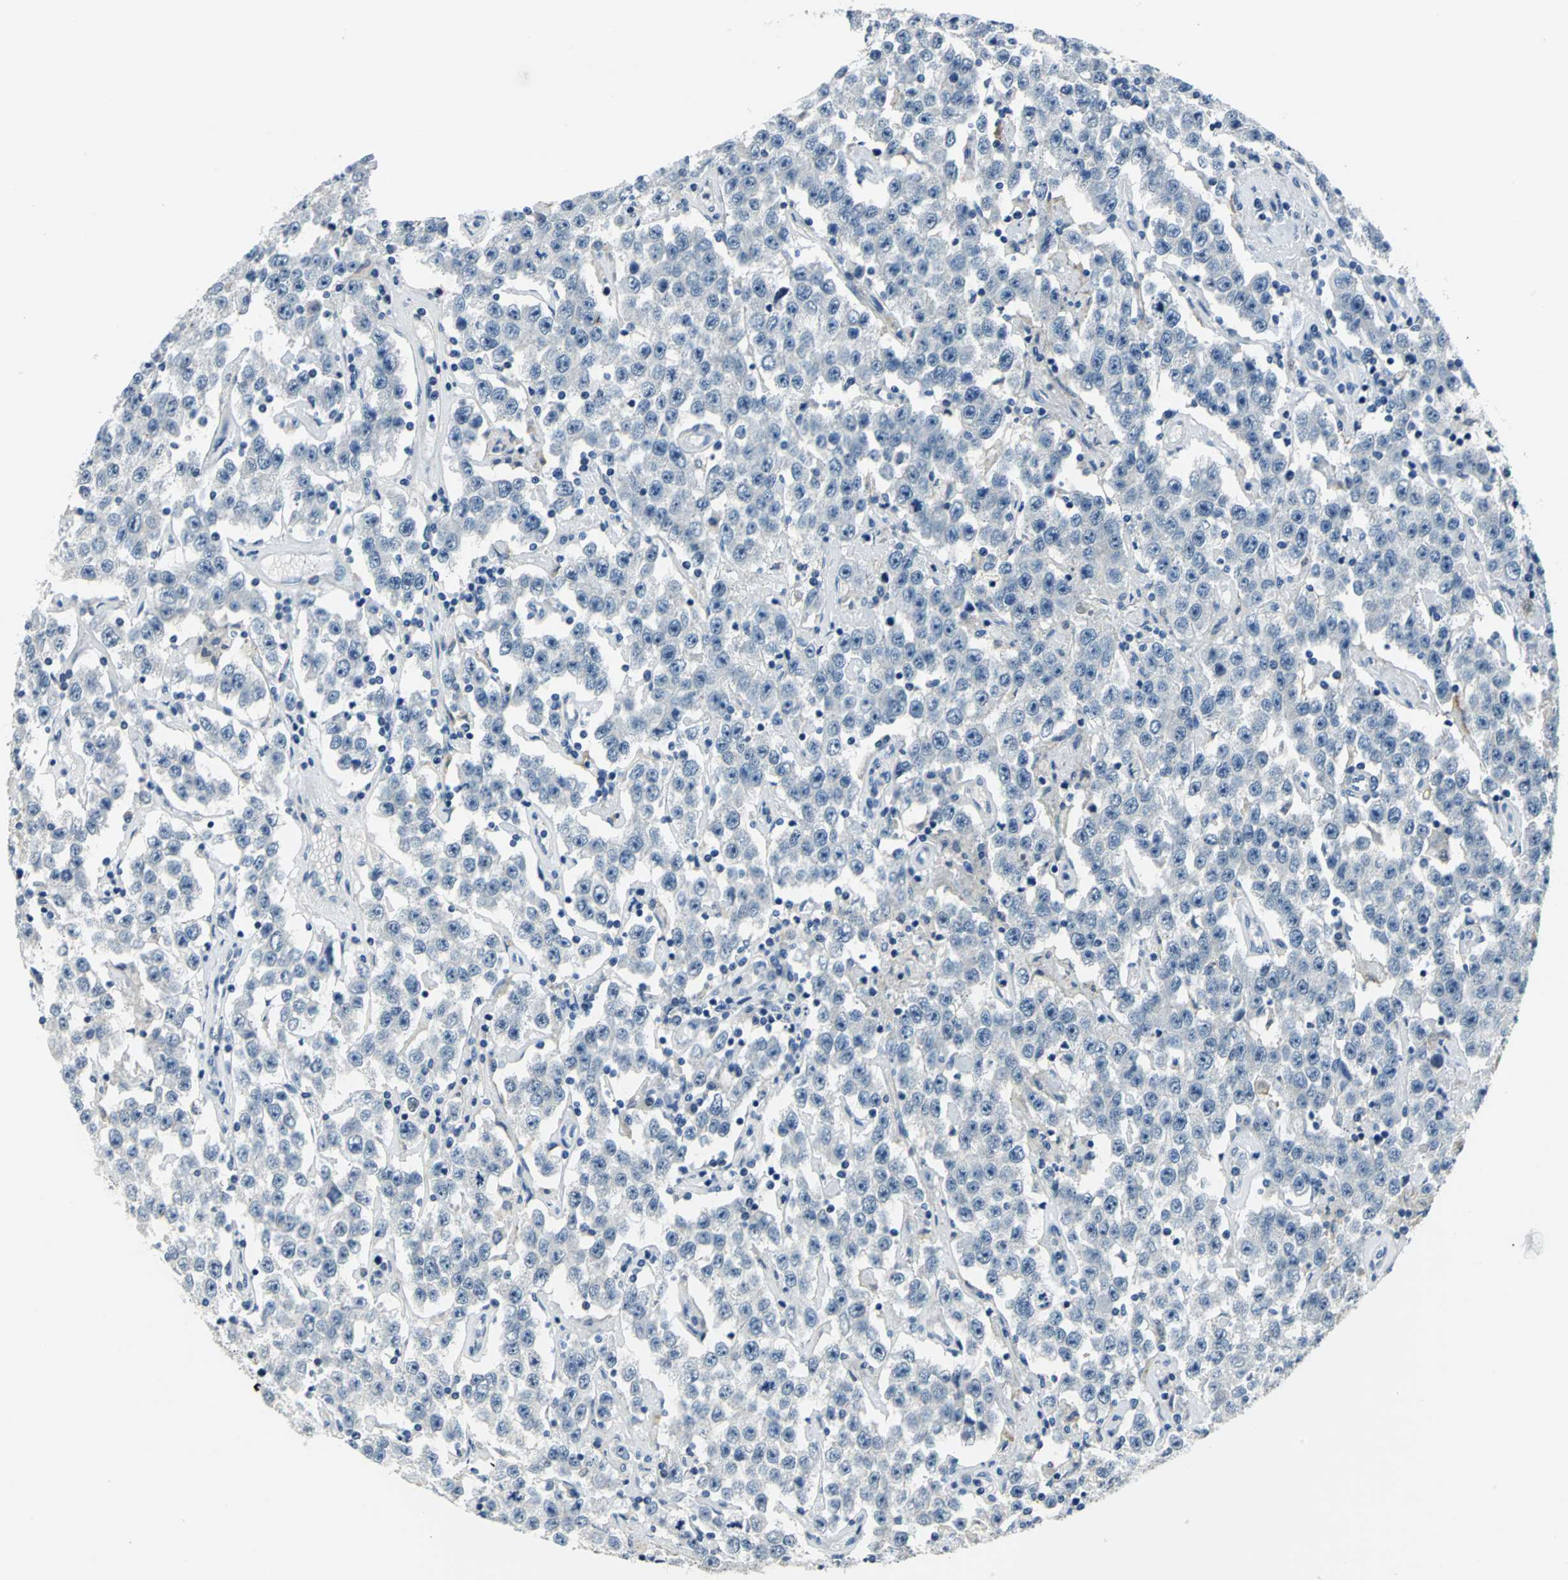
{"staining": {"intensity": "moderate", "quantity": ">75%", "location": "nuclear"}, "tissue": "testis cancer", "cell_type": "Tumor cells", "image_type": "cancer", "snomed": [{"axis": "morphology", "description": "Seminoma, NOS"}, {"axis": "topography", "description": "Testis"}], "caption": "Immunohistochemistry of seminoma (testis) displays medium levels of moderate nuclear staining in approximately >75% of tumor cells.", "gene": "RAD17", "patient": {"sex": "male", "age": 52}}